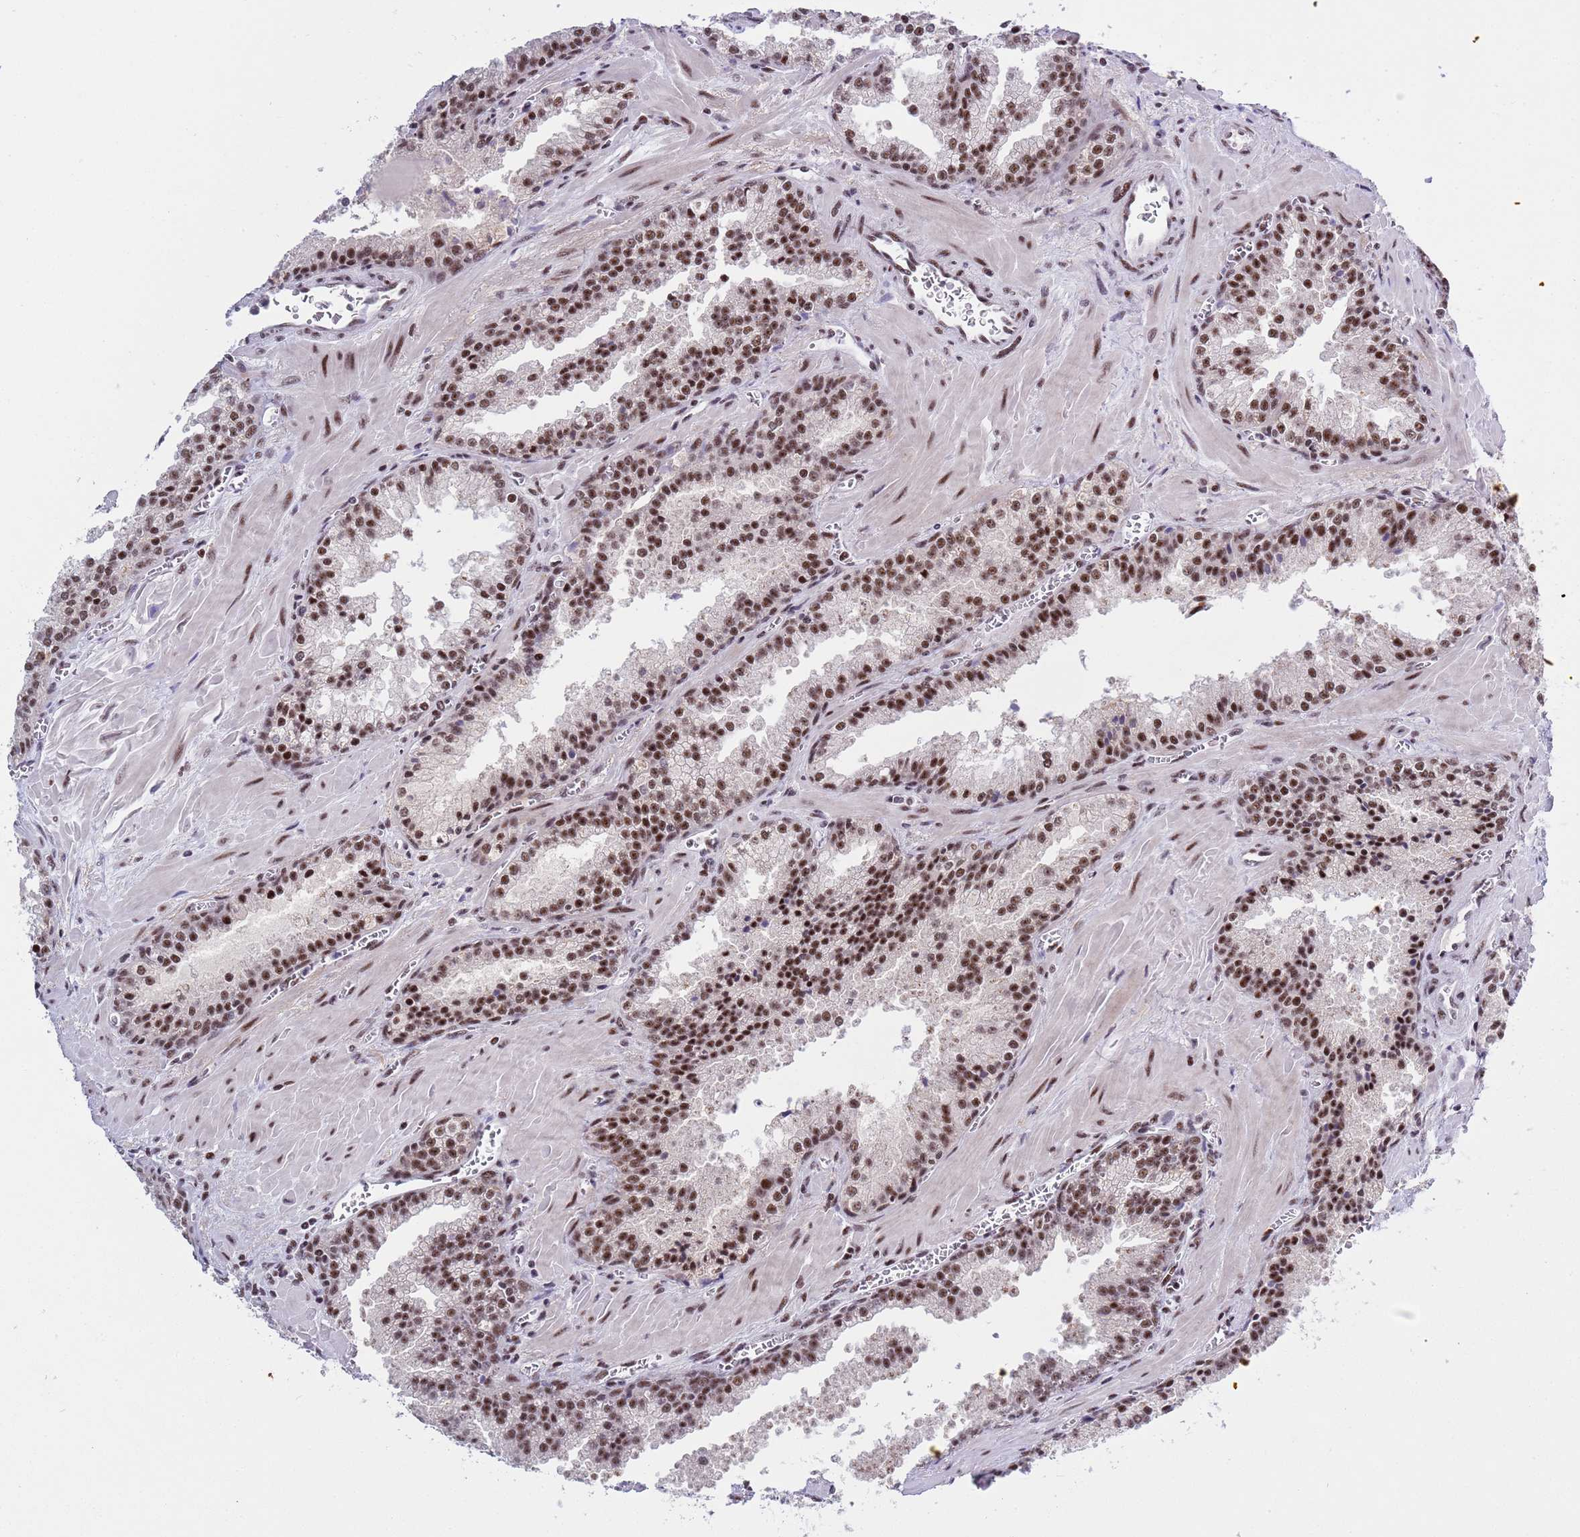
{"staining": {"intensity": "strong", "quantity": ">75%", "location": "nuclear"}, "tissue": "prostate cancer", "cell_type": "Tumor cells", "image_type": "cancer", "snomed": [{"axis": "morphology", "description": "Adenocarcinoma, High grade"}, {"axis": "topography", "description": "Prostate"}], "caption": "Prostate high-grade adenocarcinoma stained for a protein (brown) reveals strong nuclear positive positivity in approximately >75% of tumor cells.", "gene": "THOC2", "patient": {"sex": "male", "age": 68}}